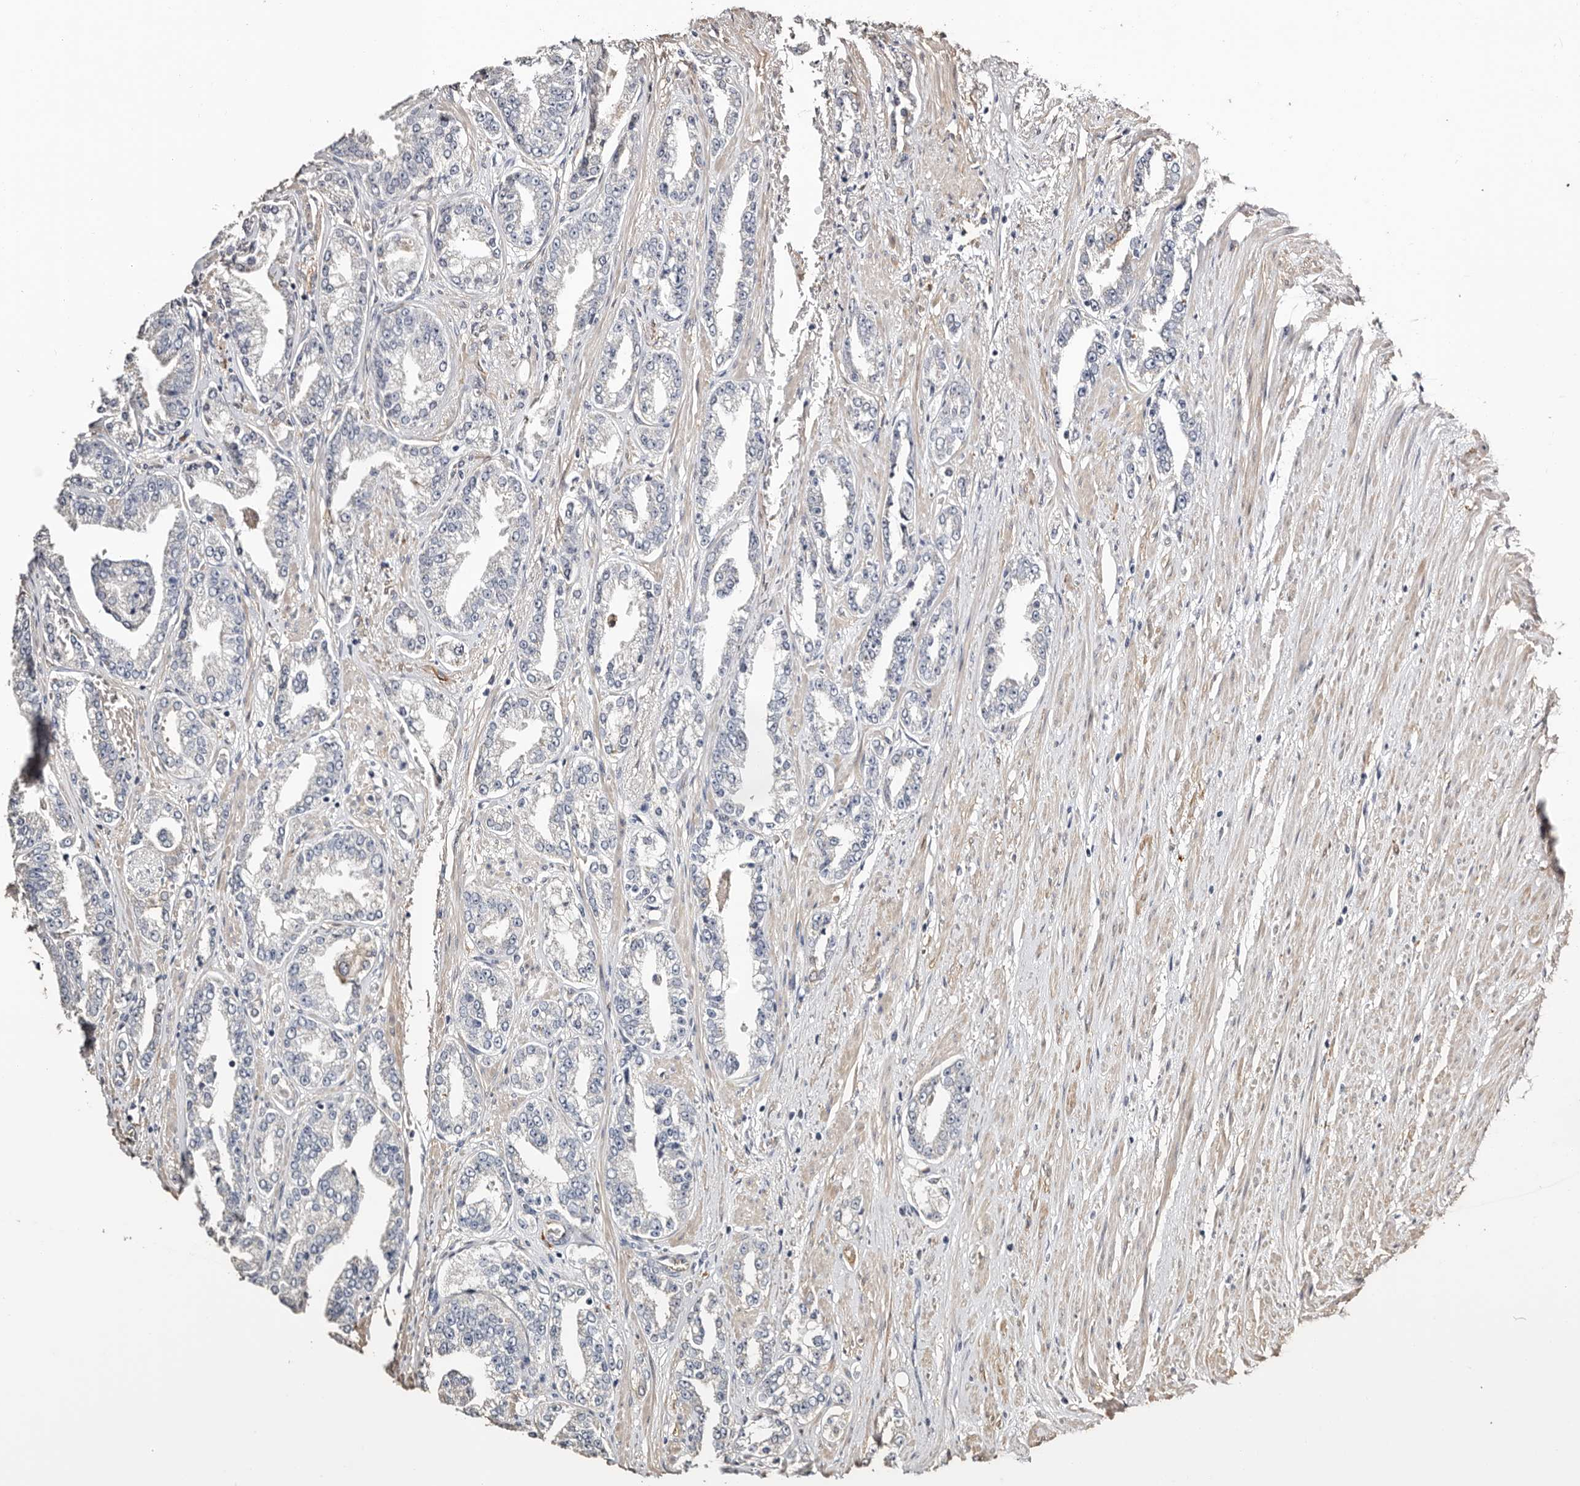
{"staining": {"intensity": "negative", "quantity": "none", "location": "none"}, "tissue": "prostate cancer", "cell_type": "Tumor cells", "image_type": "cancer", "snomed": [{"axis": "morphology", "description": "Adenocarcinoma, High grade"}, {"axis": "topography", "description": "Prostate"}], "caption": "Prostate cancer (adenocarcinoma (high-grade)) was stained to show a protein in brown. There is no significant staining in tumor cells. The staining is performed using DAB brown chromogen with nuclei counter-stained in using hematoxylin.", "gene": "TGM2", "patient": {"sex": "male", "age": 71}}